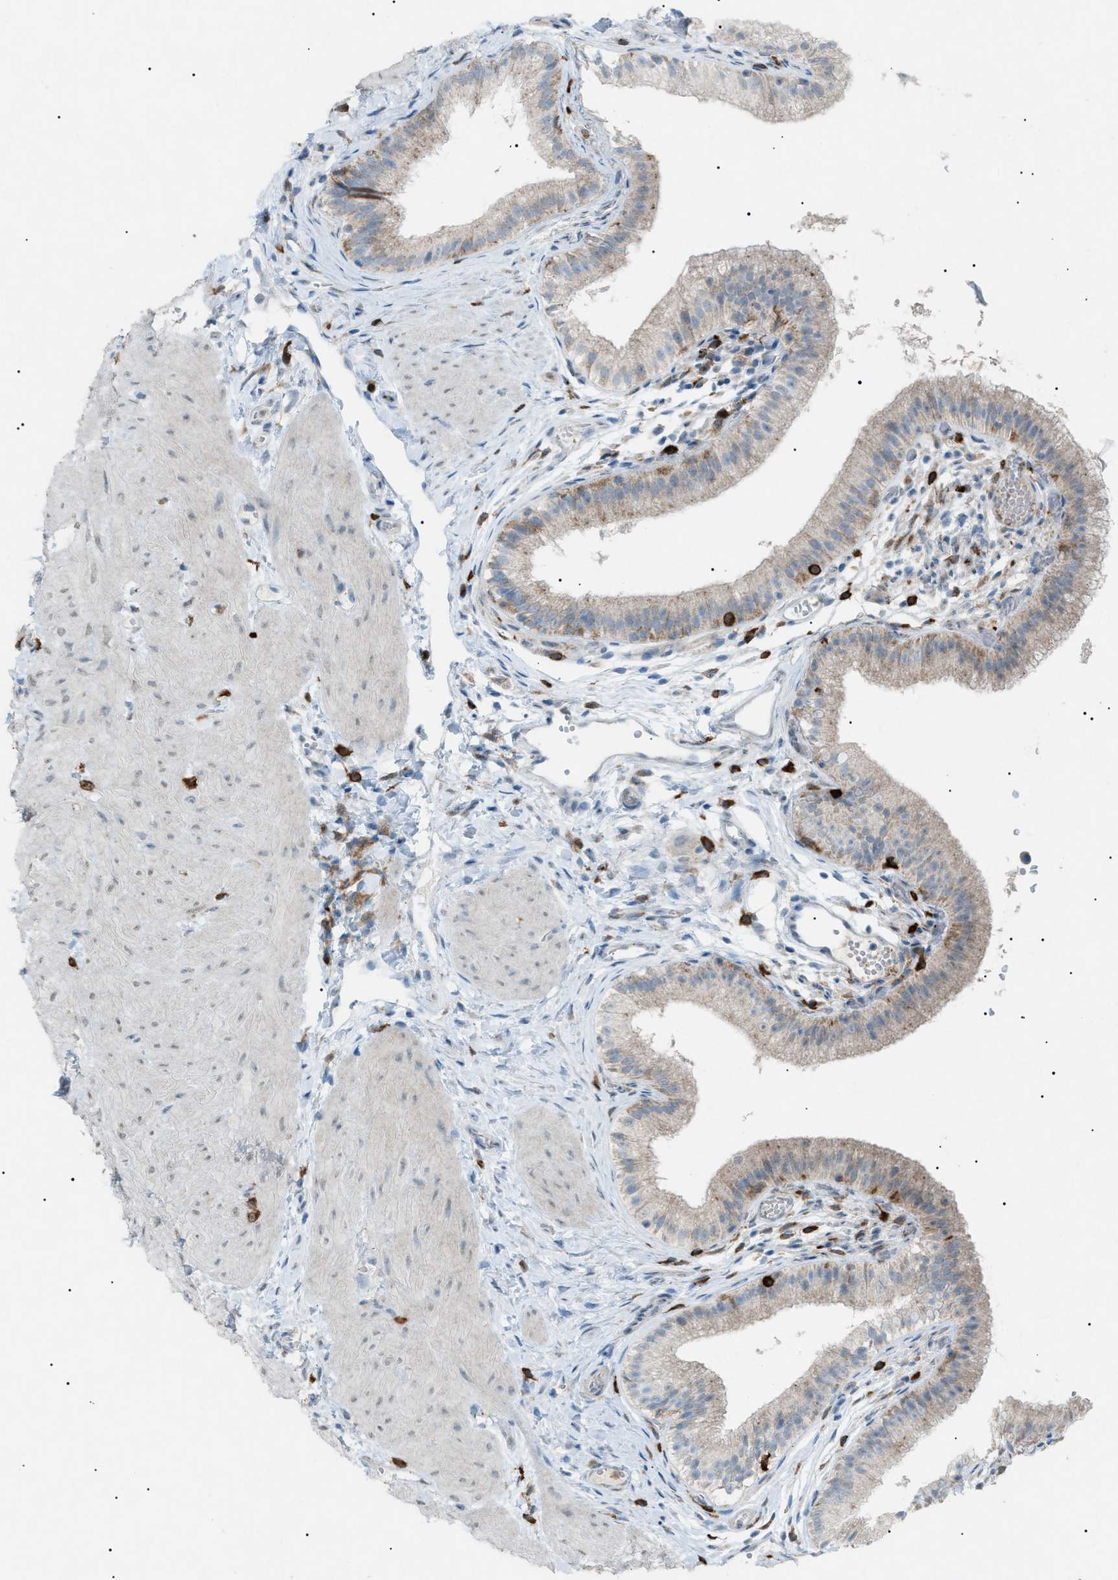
{"staining": {"intensity": "moderate", "quantity": "25%-75%", "location": "cytoplasmic/membranous"}, "tissue": "gallbladder", "cell_type": "Glandular cells", "image_type": "normal", "snomed": [{"axis": "morphology", "description": "Normal tissue, NOS"}, {"axis": "topography", "description": "Gallbladder"}], "caption": "Brown immunohistochemical staining in unremarkable gallbladder reveals moderate cytoplasmic/membranous positivity in approximately 25%-75% of glandular cells.", "gene": "BTK", "patient": {"sex": "female", "age": 26}}